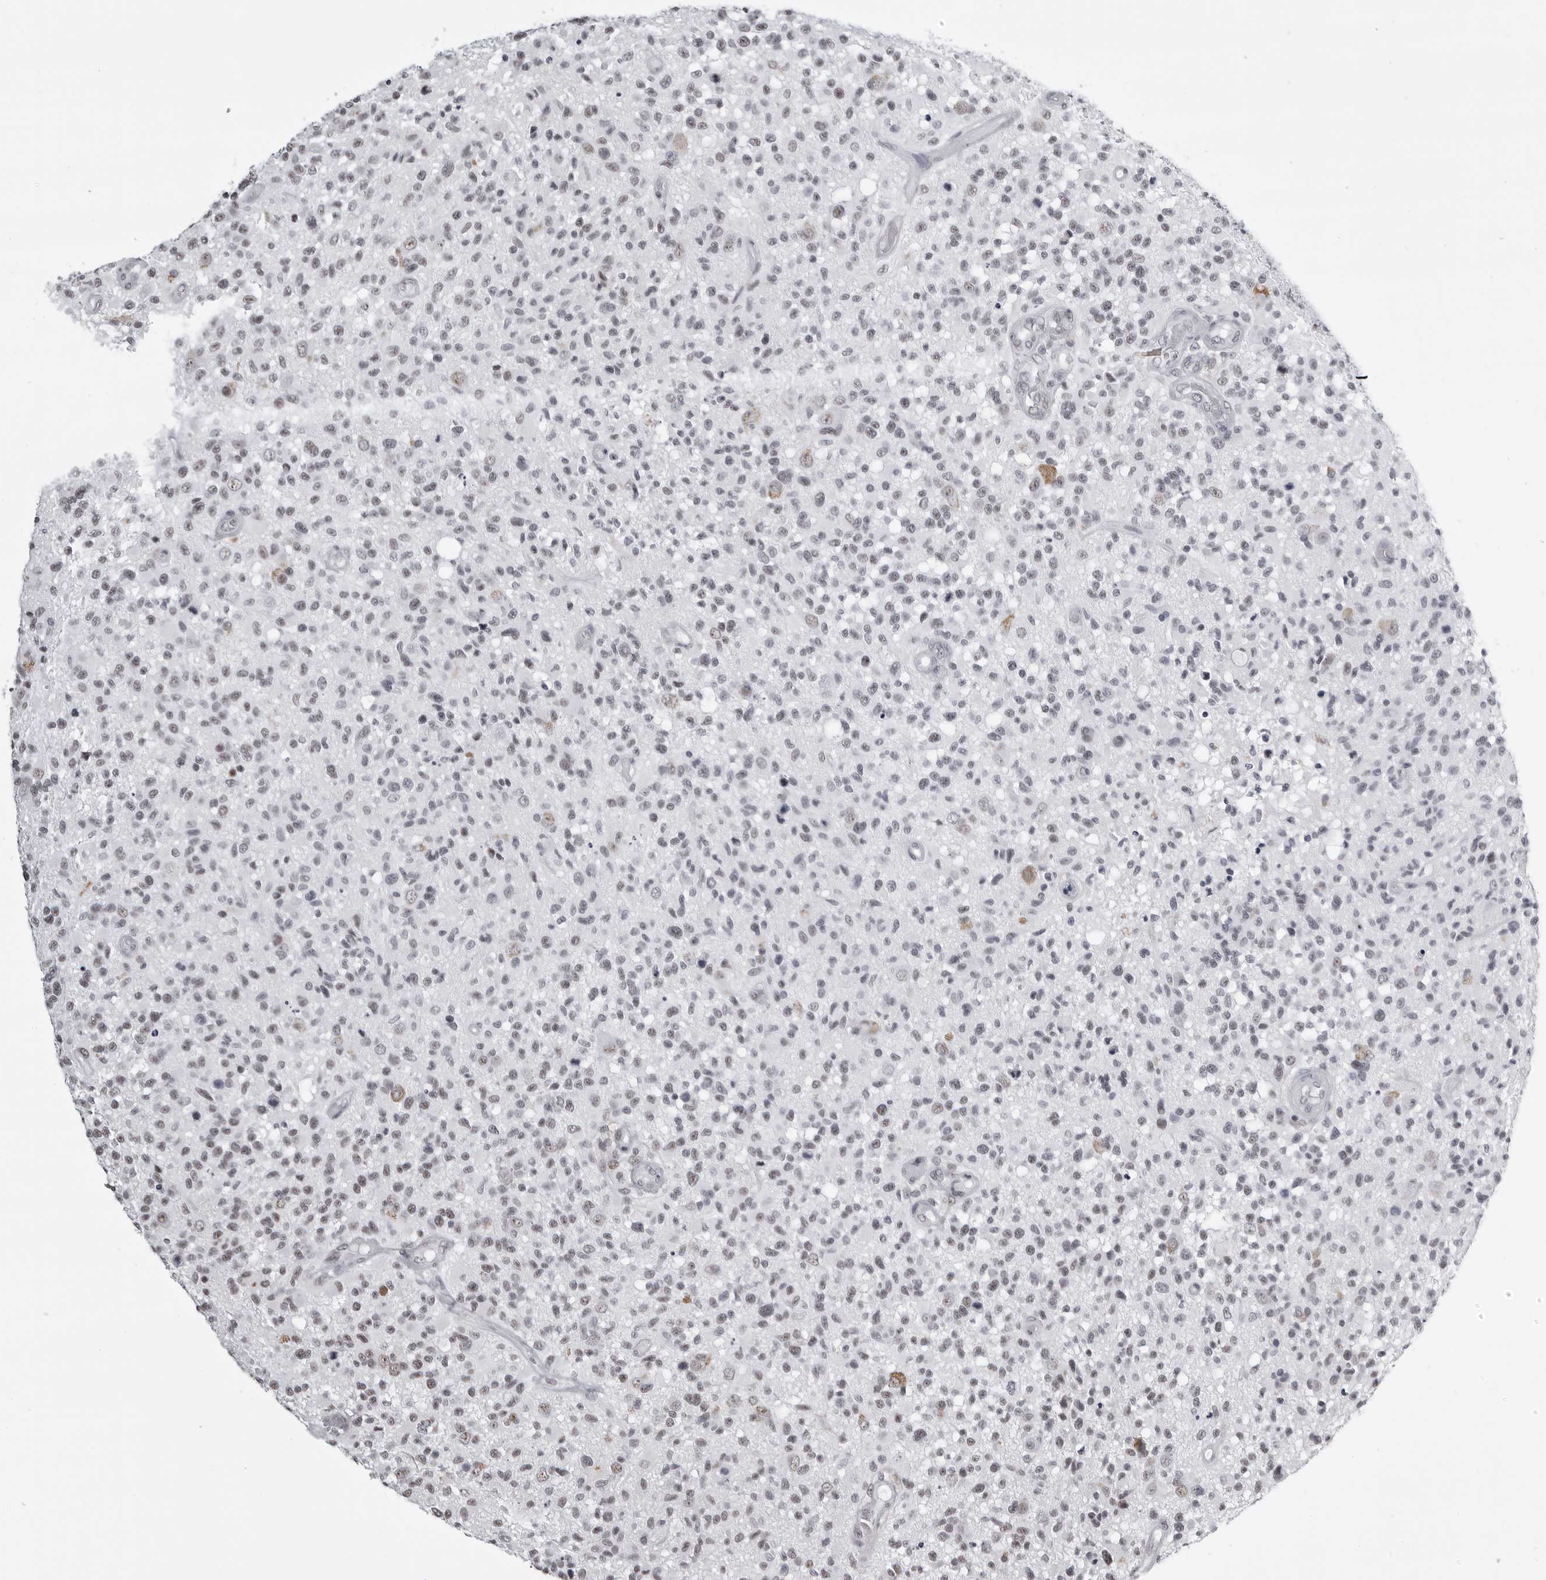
{"staining": {"intensity": "negative", "quantity": "none", "location": "none"}, "tissue": "glioma", "cell_type": "Tumor cells", "image_type": "cancer", "snomed": [{"axis": "morphology", "description": "Glioma, malignant, High grade"}, {"axis": "morphology", "description": "Glioblastoma, NOS"}, {"axis": "topography", "description": "Brain"}], "caption": "This is an immunohistochemistry (IHC) photomicrograph of human glioblastoma. There is no positivity in tumor cells.", "gene": "WRAP53", "patient": {"sex": "male", "age": 60}}